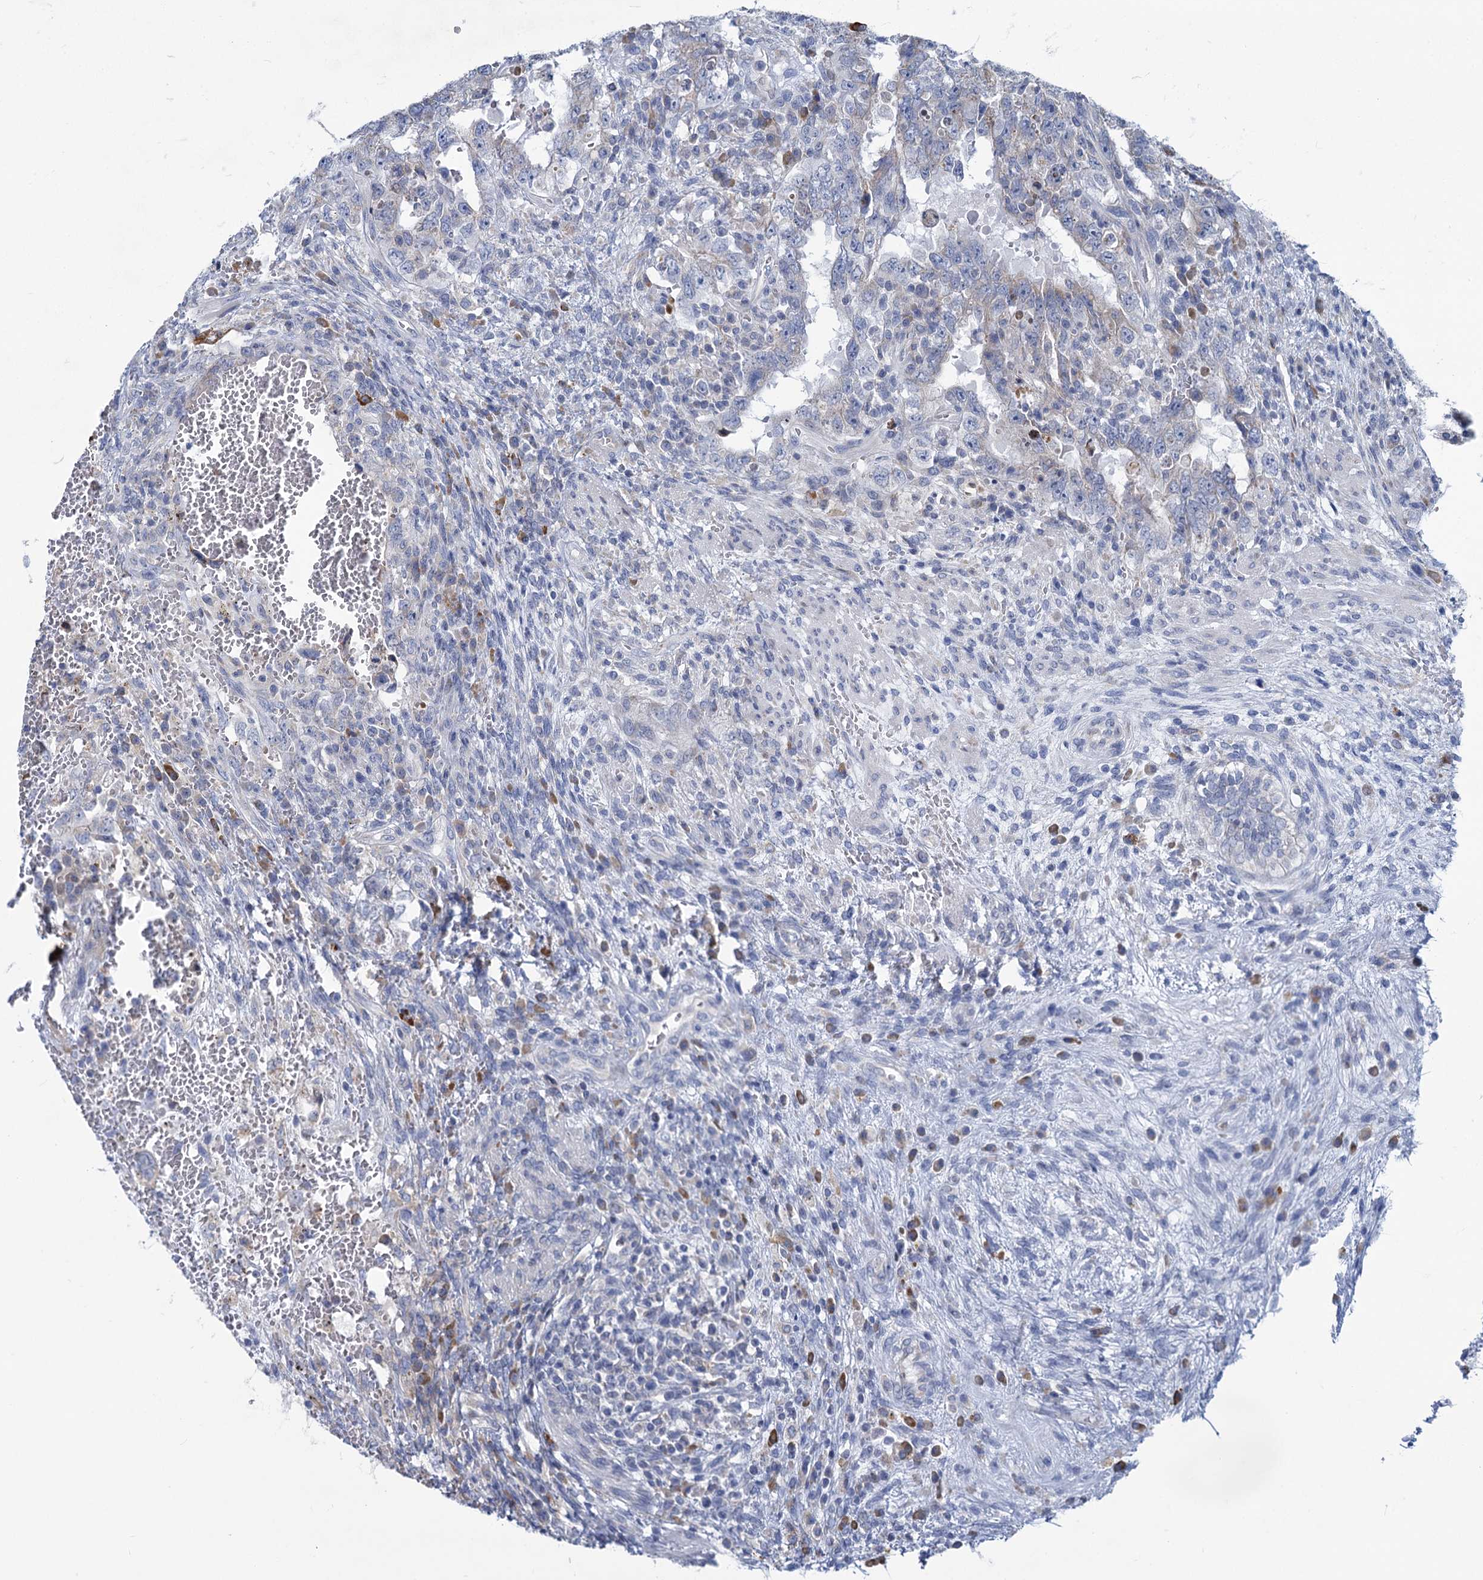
{"staining": {"intensity": "negative", "quantity": "none", "location": "none"}, "tissue": "testis cancer", "cell_type": "Tumor cells", "image_type": "cancer", "snomed": [{"axis": "morphology", "description": "Carcinoma, Embryonal, NOS"}, {"axis": "topography", "description": "Testis"}], "caption": "High magnification brightfield microscopy of testis cancer (embryonal carcinoma) stained with DAB (3,3'-diaminobenzidine) (brown) and counterstained with hematoxylin (blue): tumor cells show no significant expression. The staining is performed using DAB brown chromogen with nuclei counter-stained in using hematoxylin.", "gene": "PRSS35", "patient": {"sex": "male", "age": 26}}